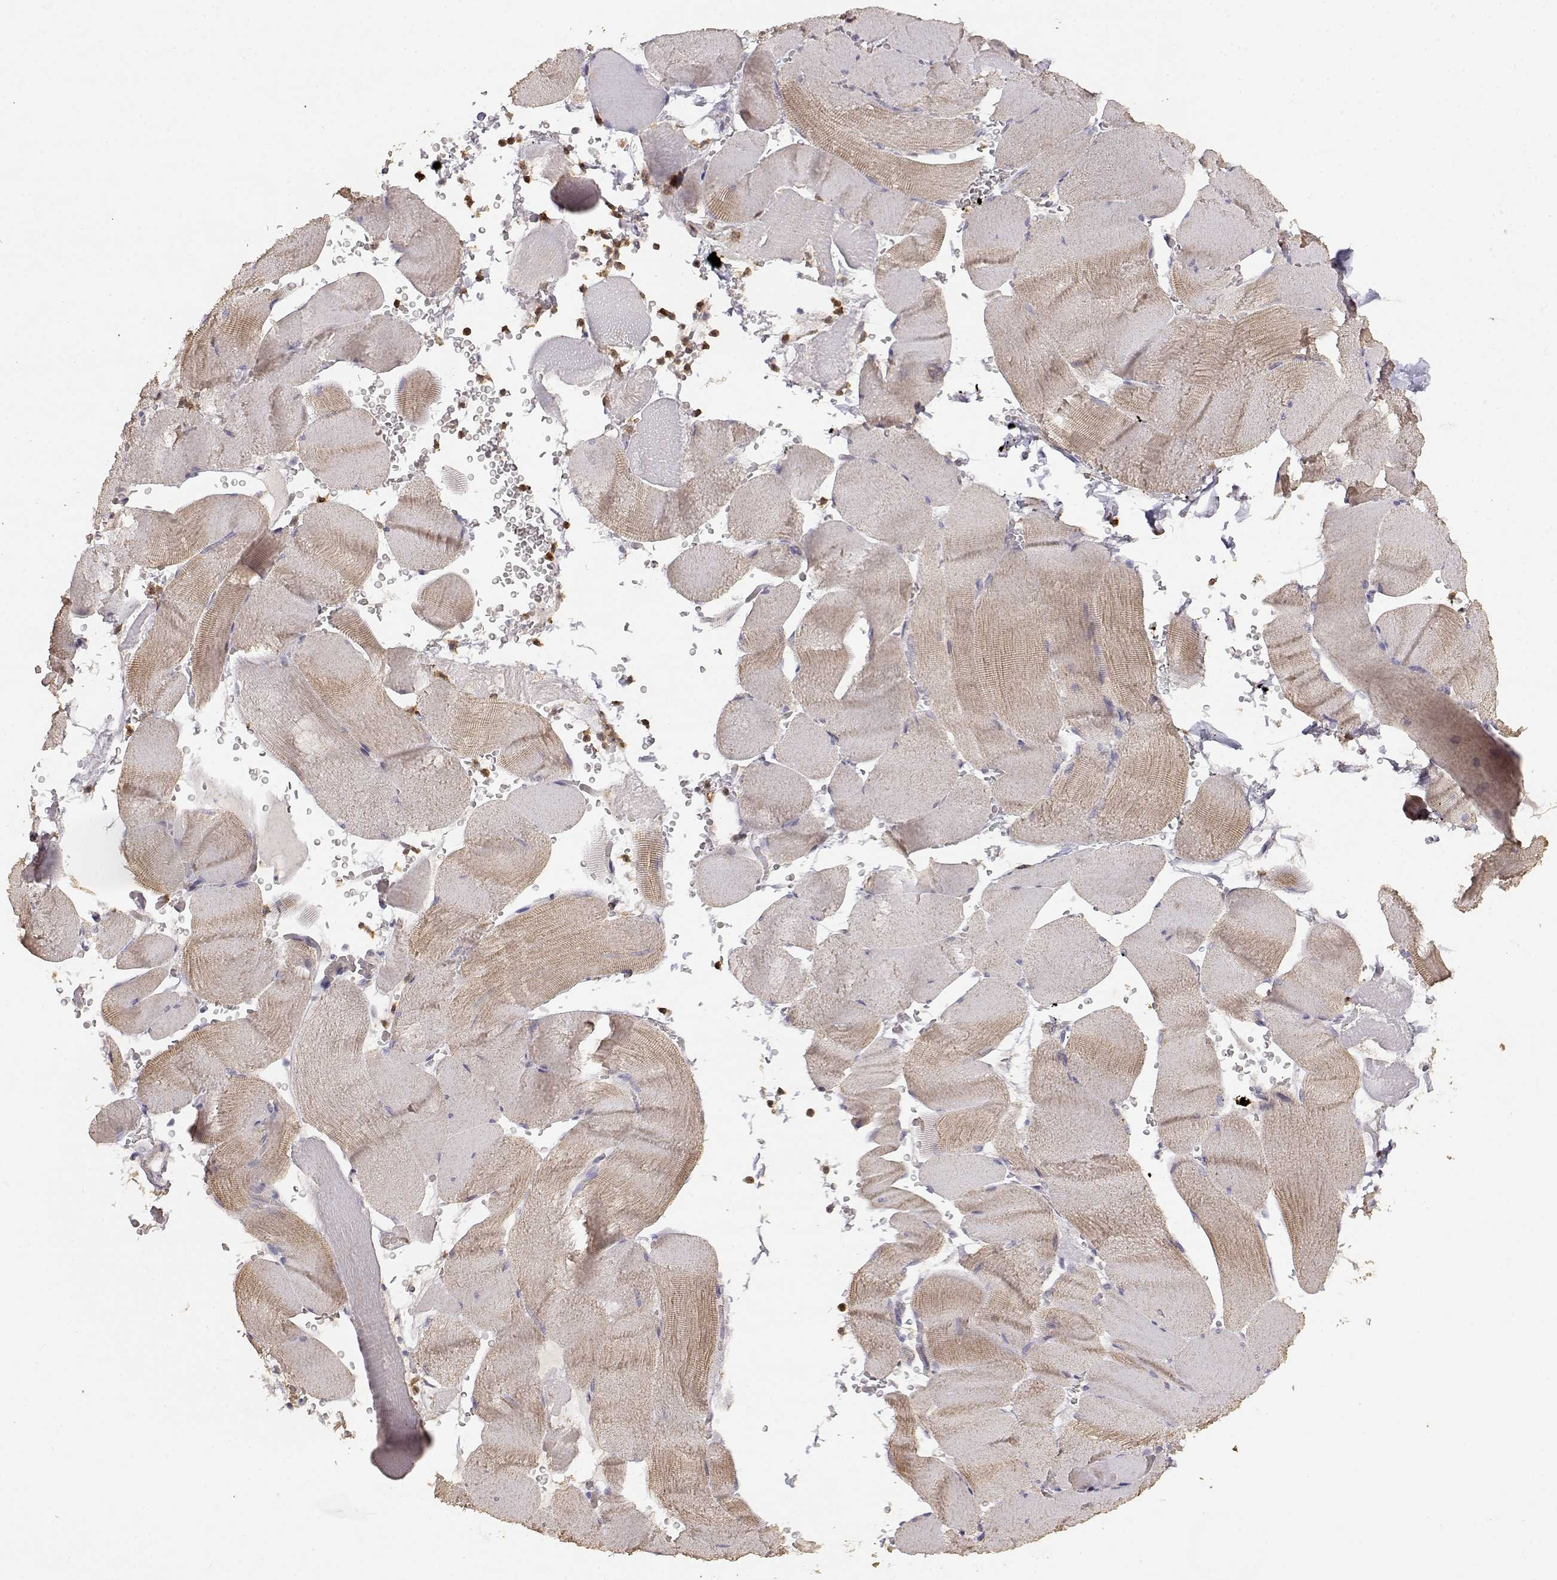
{"staining": {"intensity": "weak", "quantity": "25%-75%", "location": "cytoplasmic/membranous"}, "tissue": "skeletal muscle", "cell_type": "Myocytes", "image_type": "normal", "snomed": [{"axis": "morphology", "description": "Normal tissue, NOS"}, {"axis": "topography", "description": "Skeletal muscle"}], "caption": "A micrograph of skeletal muscle stained for a protein shows weak cytoplasmic/membranous brown staining in myocytes.", "gene": "TNFRSF10C", "patient": {"sex": "male", "age": 56}}